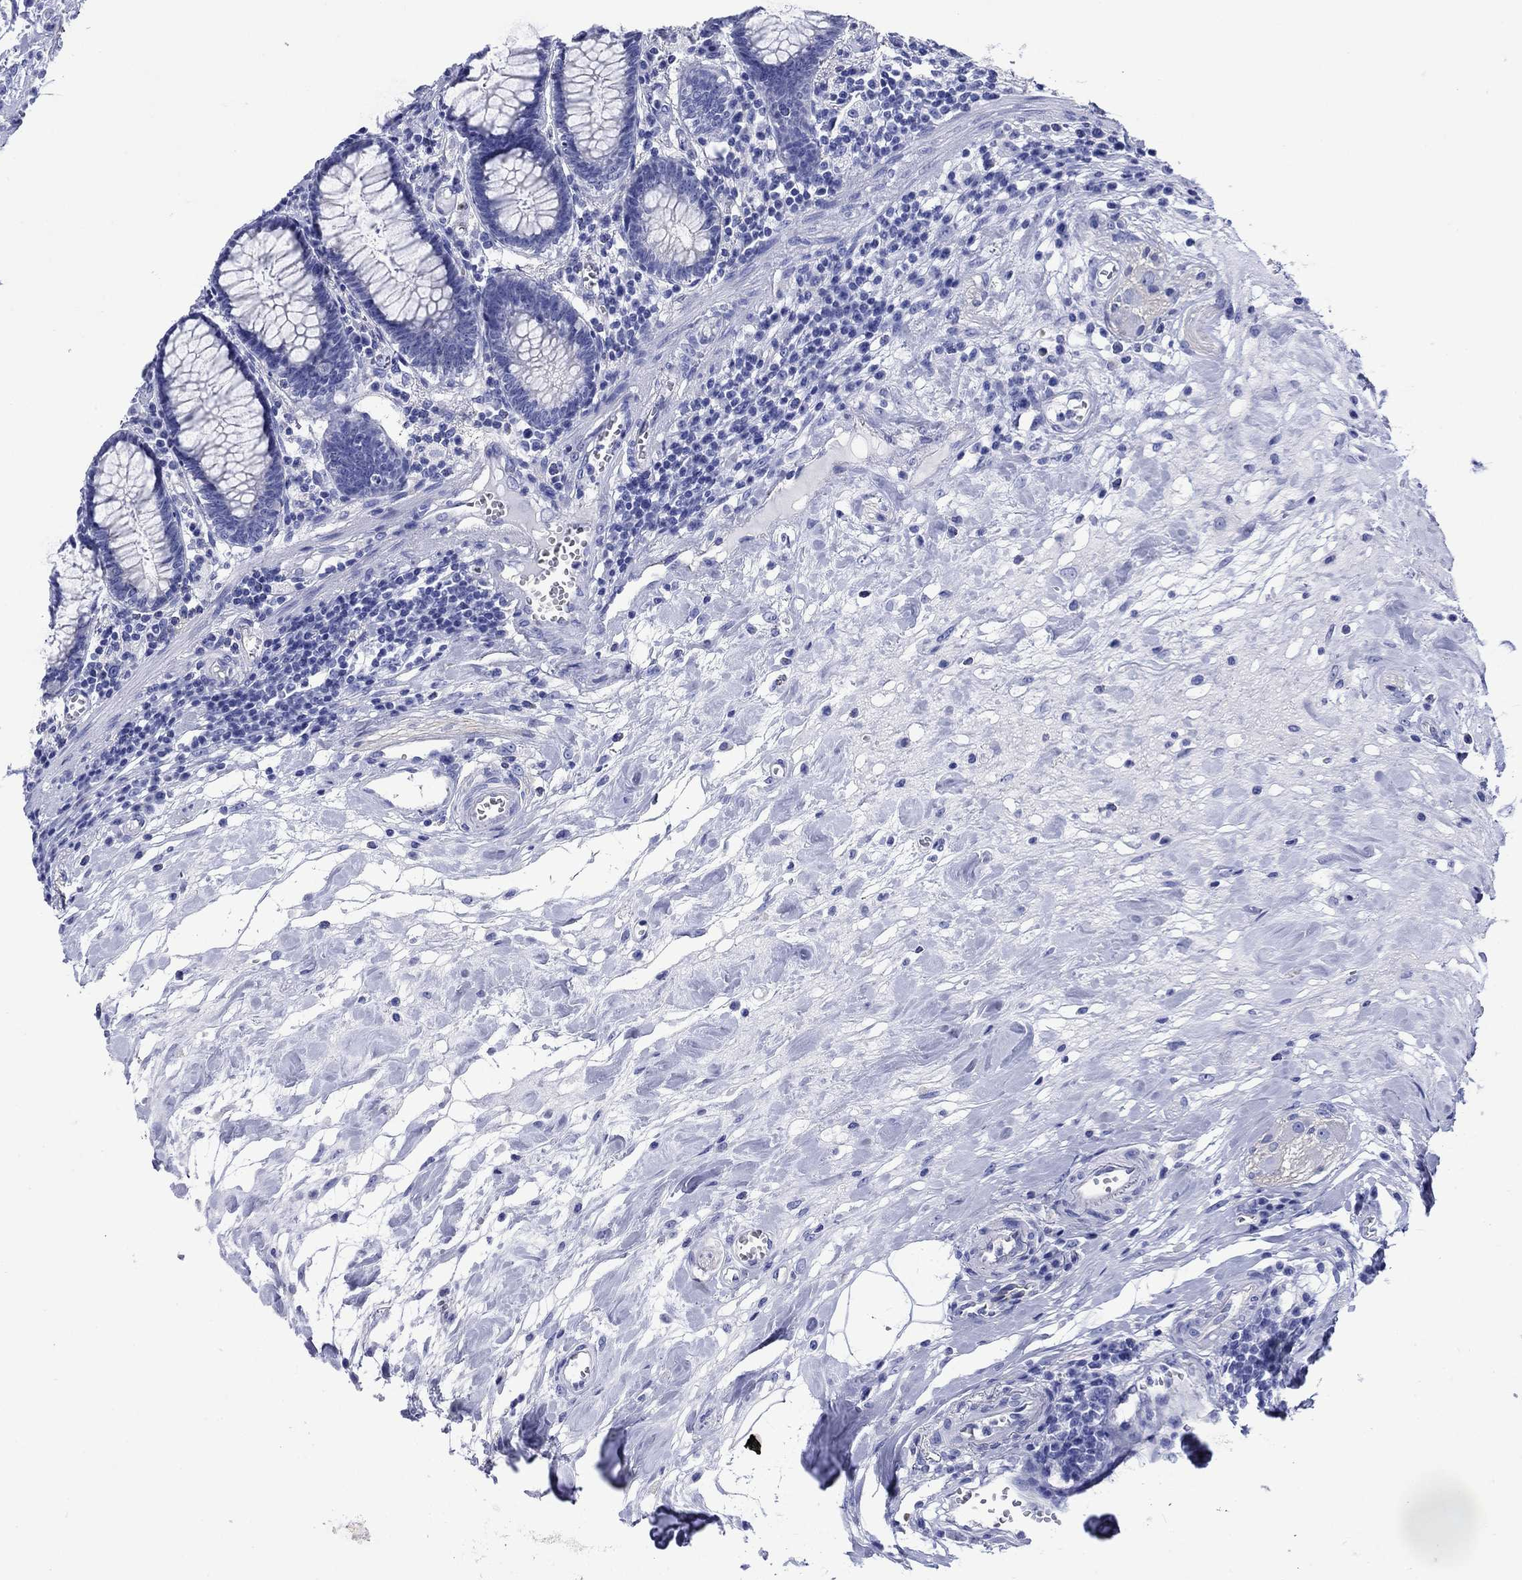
{"staining": {"intensity": "negative", "quantity": "none", "location": "none"}, "tissue": "colon", "cell_type": "Endothelial cells", "image_type": "normal", "snomed": [{"axis": "morphology", "description": "Normal tissue, NOS"}, {"axis": "topography", "description": "Colon"}], "caption": "Immunohistochemical staining of normal colon reveals no significant expression in endothelial cells.", "gene": "SLC1A2", "patient": {"sex": "male", "age": 65}}